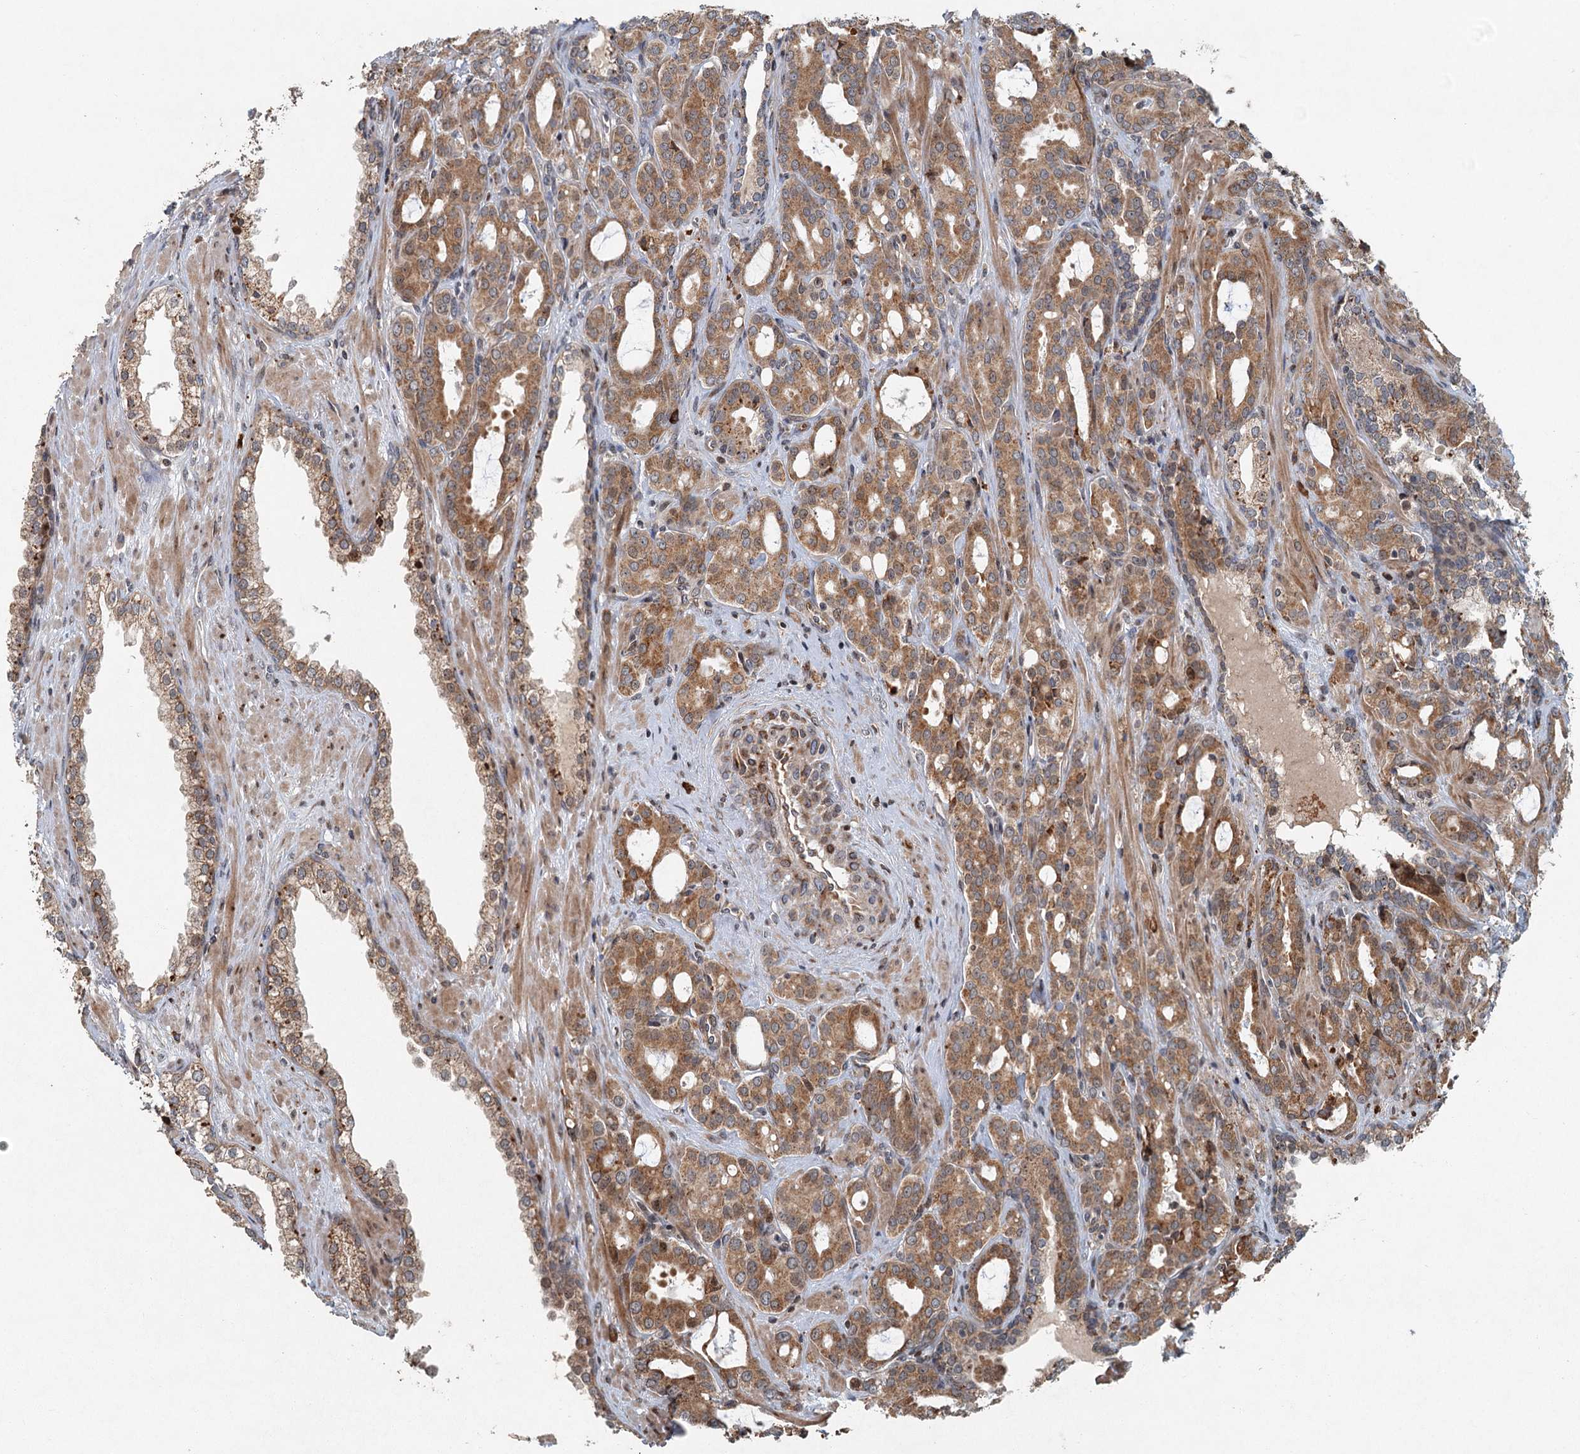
{"staining": {"intensity": "moderate", "quantity": ">75%", "location": "cytoplasmic/membranous"}, "tissue": "prostate cancer", "cell_type": "Tumor cells", "image_type": "cancer", "snomed": [{"axis": "morphology", "description": "Adenocarcinoma, High grade"}, {"axis": "topography", "description": "Prostate"}], "caption": "Moderate cytoplasmic/membranous positivity is seen in about >75% of tumor cells in prostate cancer (adenocarcinoma (high-grade)).", "gene": "SRPX2", "patient": {"sex": "male", "age": 72}}